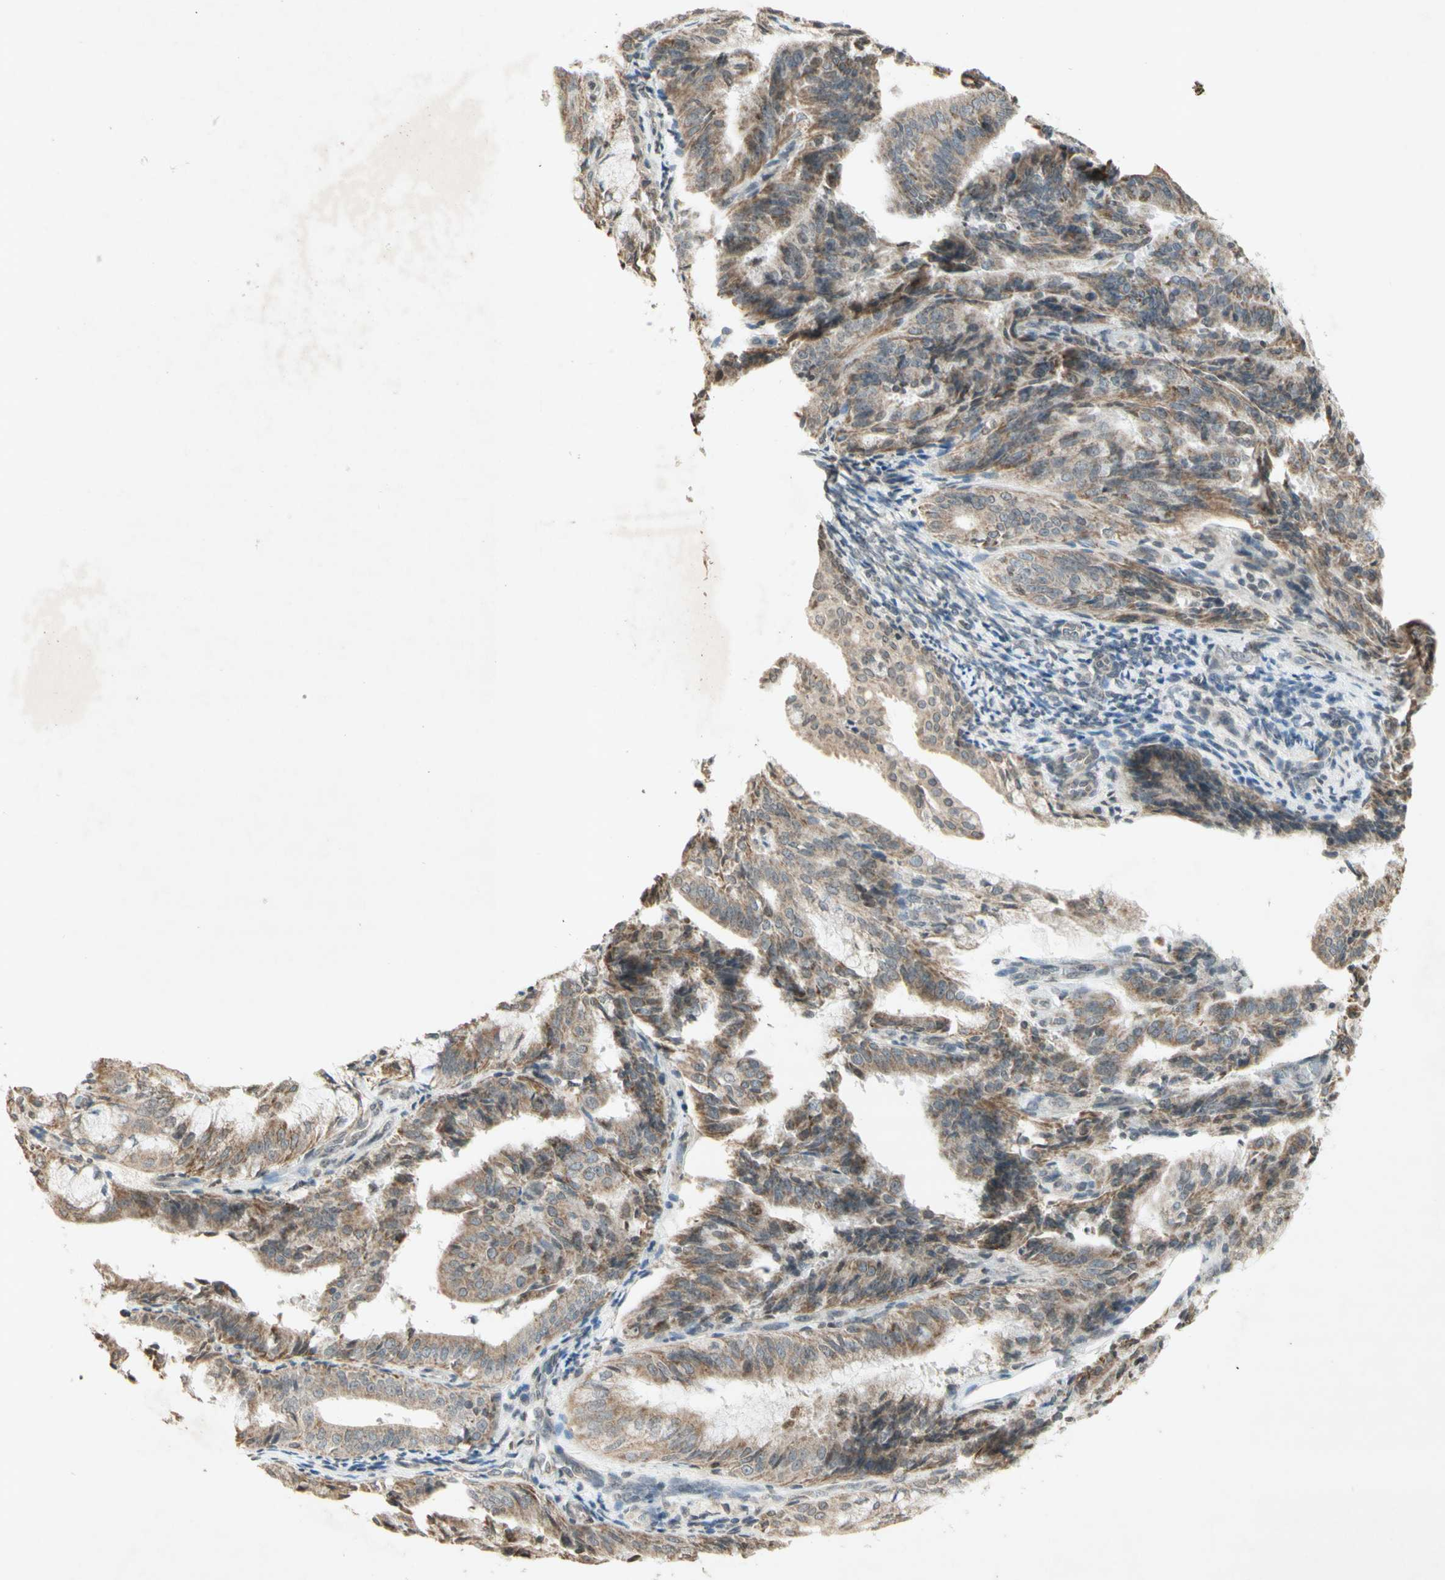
{"staining": {"intensity": "weak", "quantity": "25%-75%", "location": "cytoplasmic/membranous"}, "tissue": "endometrial cancer", "cell_type": "Tumor cells", "image_type": "cancer", "snomed": [{"axis": "morphology", "description": "Adenocarcinoma, NOS"}, {"axis": "topography", "description": "Endometrium"}], "caption": "A brown stain highlights weak cytoplasmic/membranous expression of a protein in endometrial cancer tumor cells. (Brightfield microscopy of DAB IHC at high magnification).", "gene": "CCNI", "patient": {"sex": "female", "age": 63}}